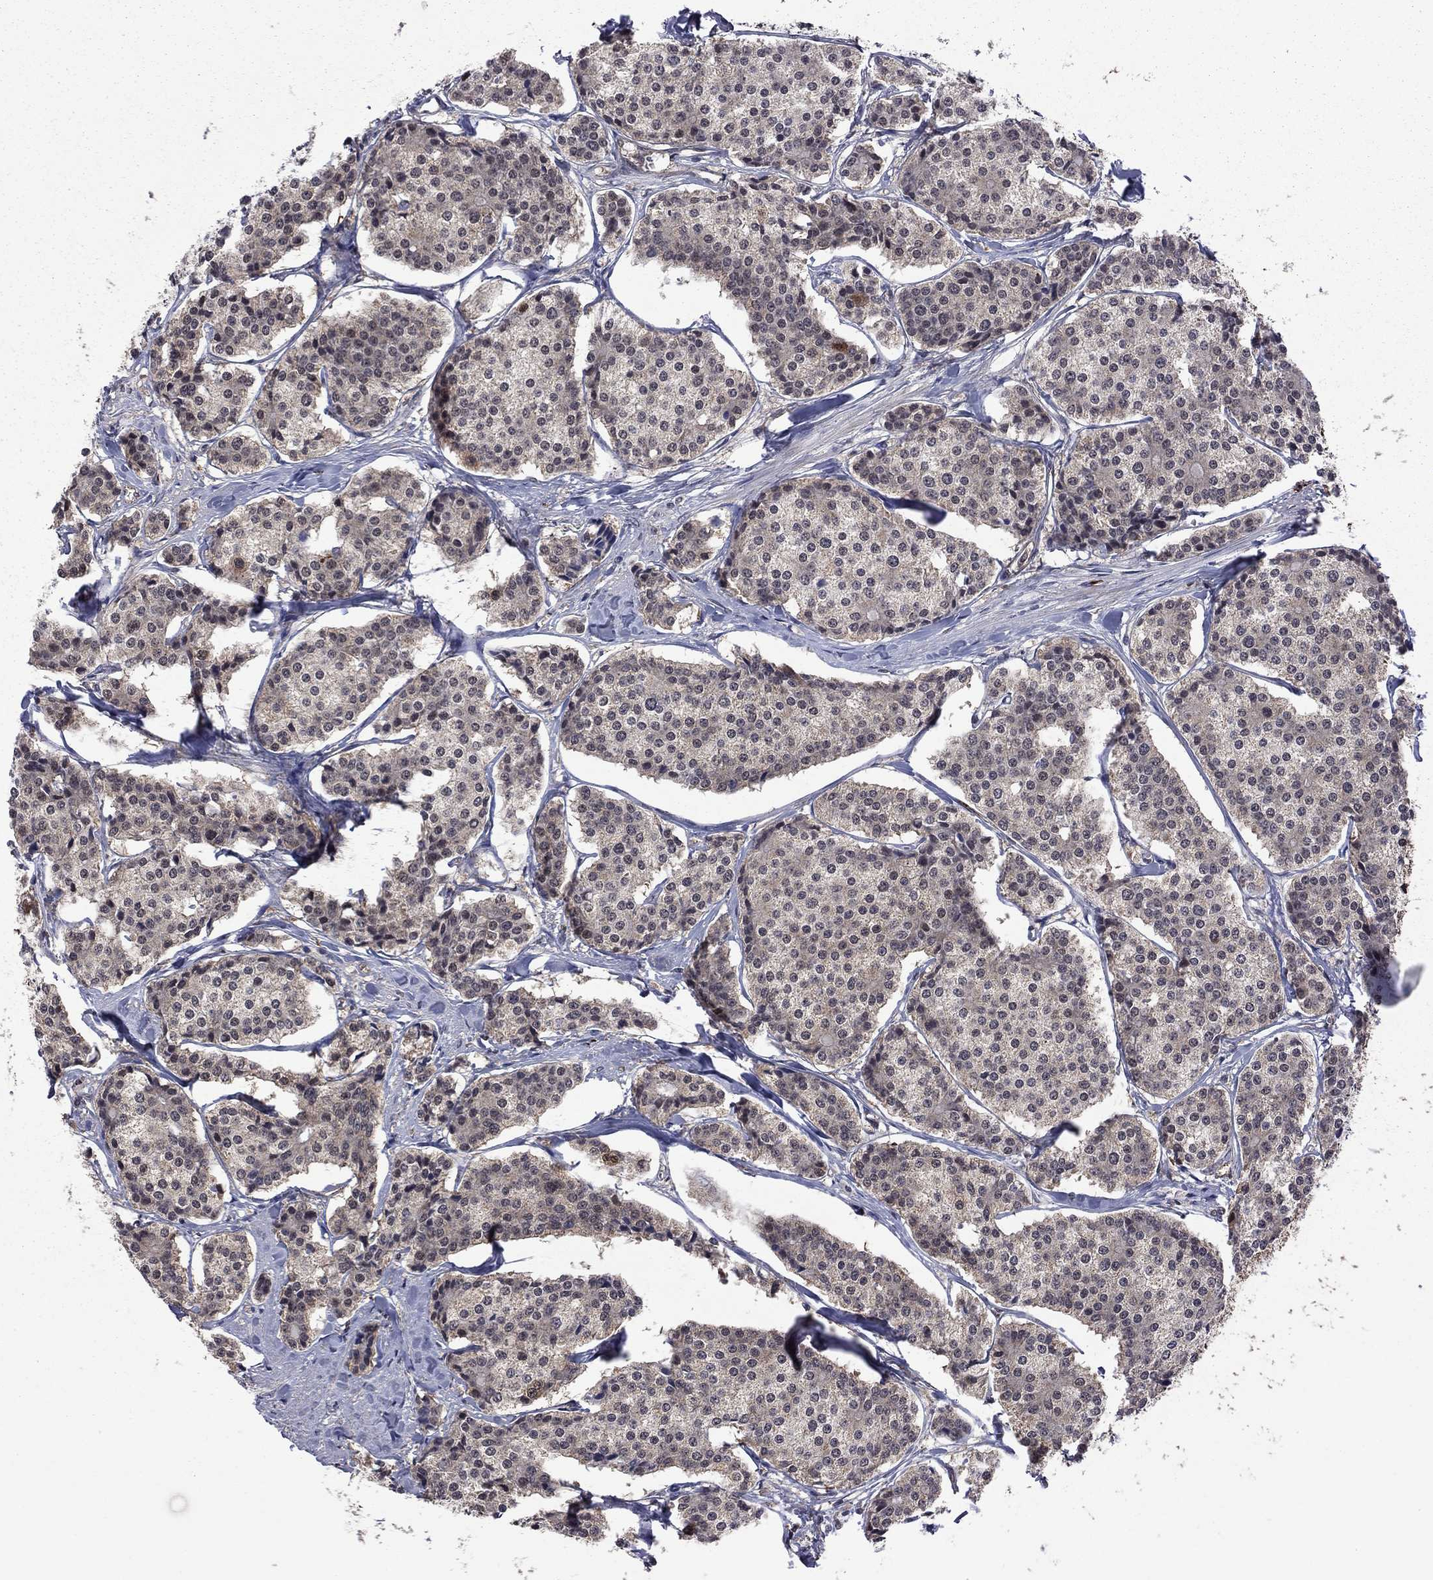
{"staining": {"intensity": "negative", "quantity": "none", "location": "none"}, "tissue": "carcinoid", "cell_type": "Tumor cells", "image_type": "cancer", "snomed": [{"axis": "morphology", "description": "Carcinoid, malignant, NOS"}, {"axis": "topography", "description": "Small intestine"}], "caption": "The immunohistochemistry histopathology image has no significant expression in tumor cells of carcinoid tissue.", "gene": "GPAA1", "patient": {"sex": "female", "age": 65}}